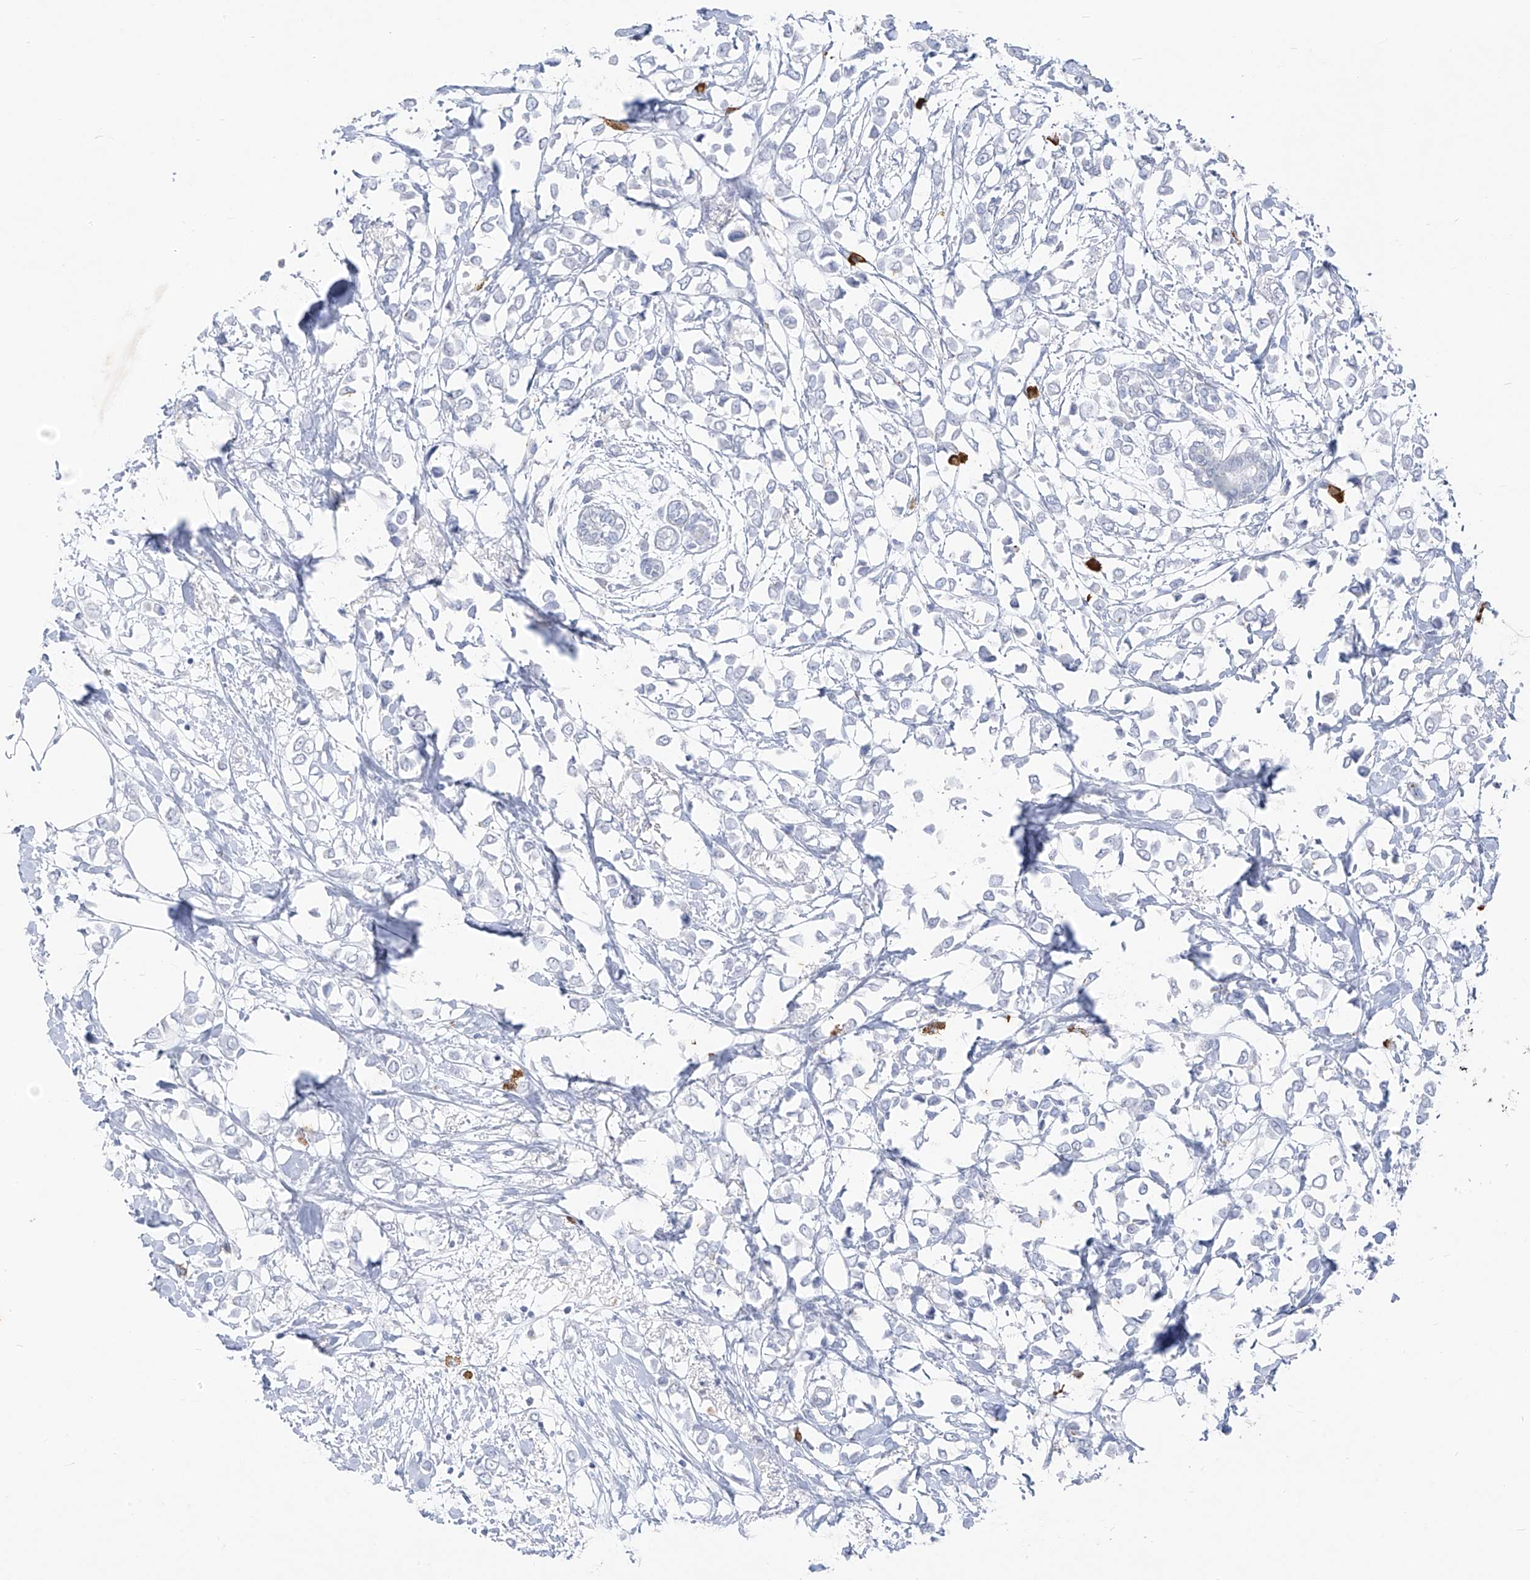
{"staining": {"intensity": "negative", "quantity": "none", "location": "none"}, "tissue": "breast cancer", "cell_type": "Tumor cells", "image_type": "cancer", "snomed": [{"axis": "morphology", "description": "Lobular carcinoma"}, {"axis": "topography", "description": "Breast"}], "caption": "There is no significant staining in tumor cells of breast cancer (lobular carcinoma). The staining was performed using DAB to visualize the protein expression in brown, while the nuclei were stained in blue with hematoxylin (Magnification: 20x).", "gene": "CX3CR1", "patient": {"sex": "female", "age": 51}}